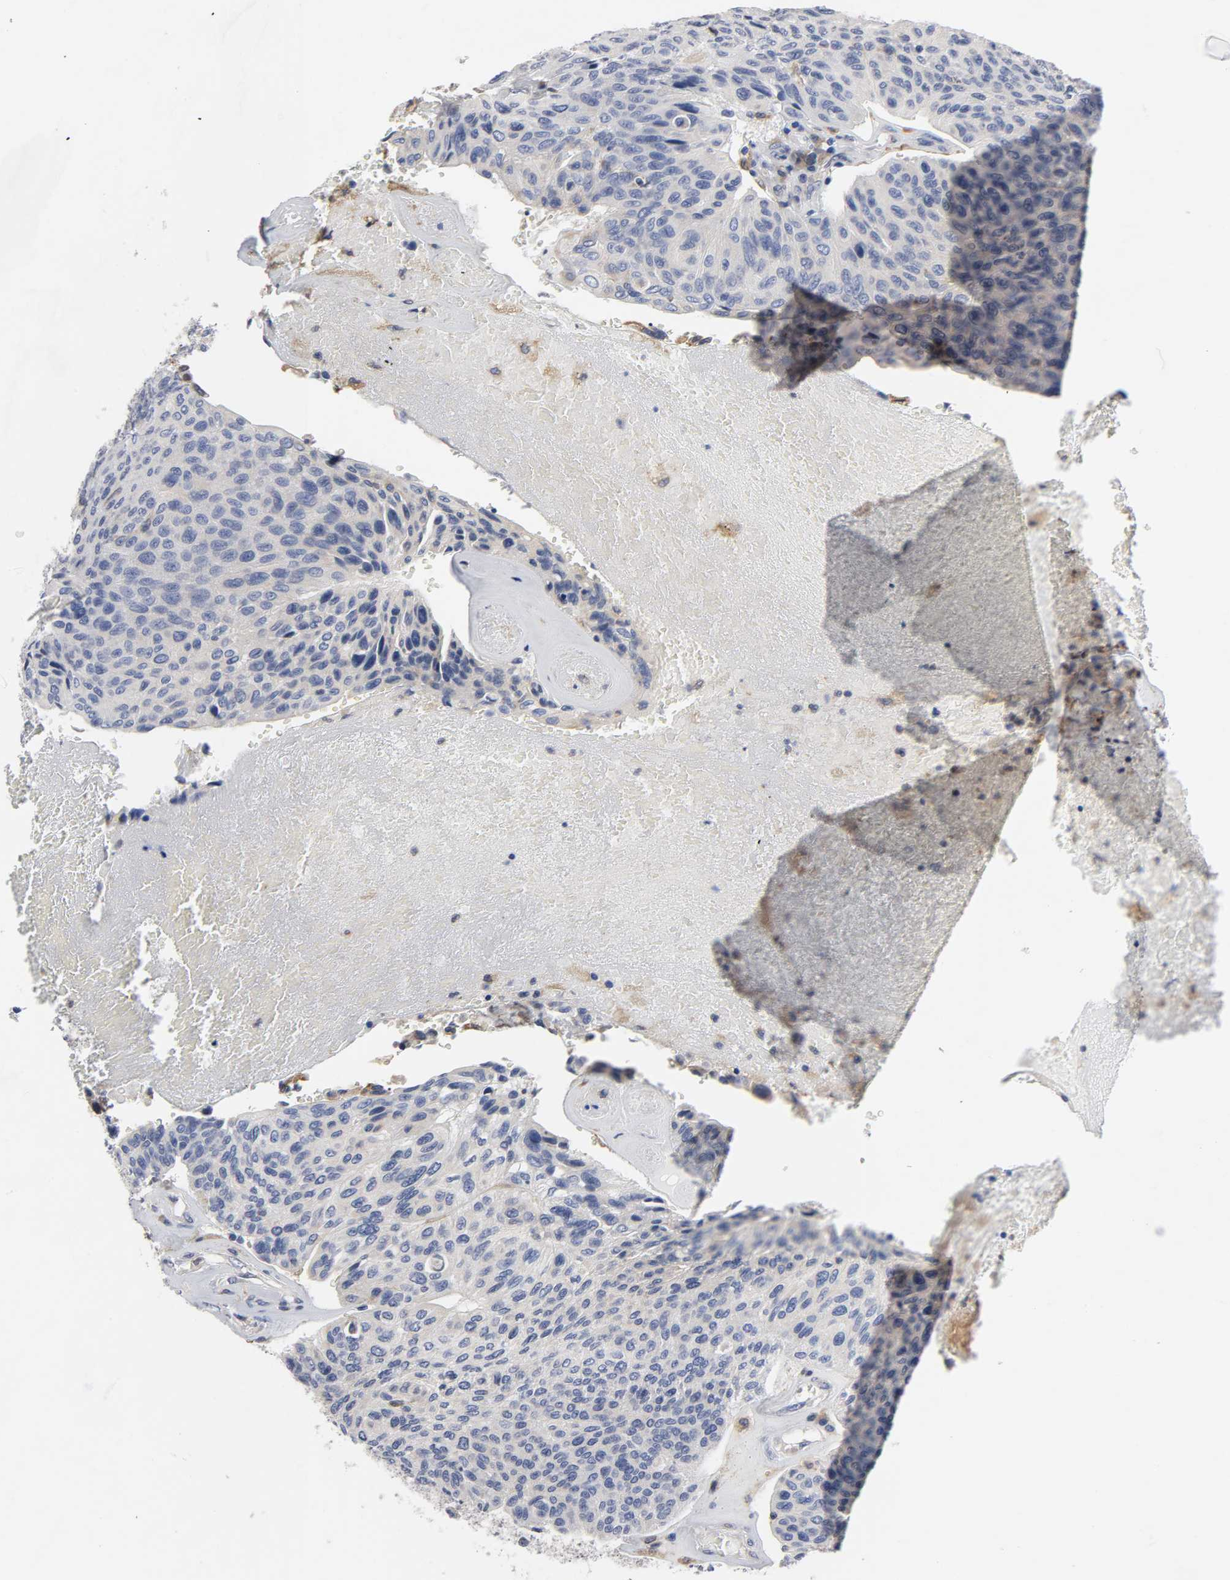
{"staining": {"intensity": "negative", "quantity": "none", "location": "none"}, "tissue": "urothelial cancer", "cell_type": "Tumor cells", "image_type": "cancer", "snomed": [{"axis": "morphology", "description": "Urothelial carcinoma, High grade"}, {"axis": "topography", "description": "Urinary bladder"}], "caption": "This is an immunohistochemistry photomicrograph of urothelial cancer. There is no staining in tumor cells.", "gene": "HCK", "patient": {"sex": "male", "age": 66}}